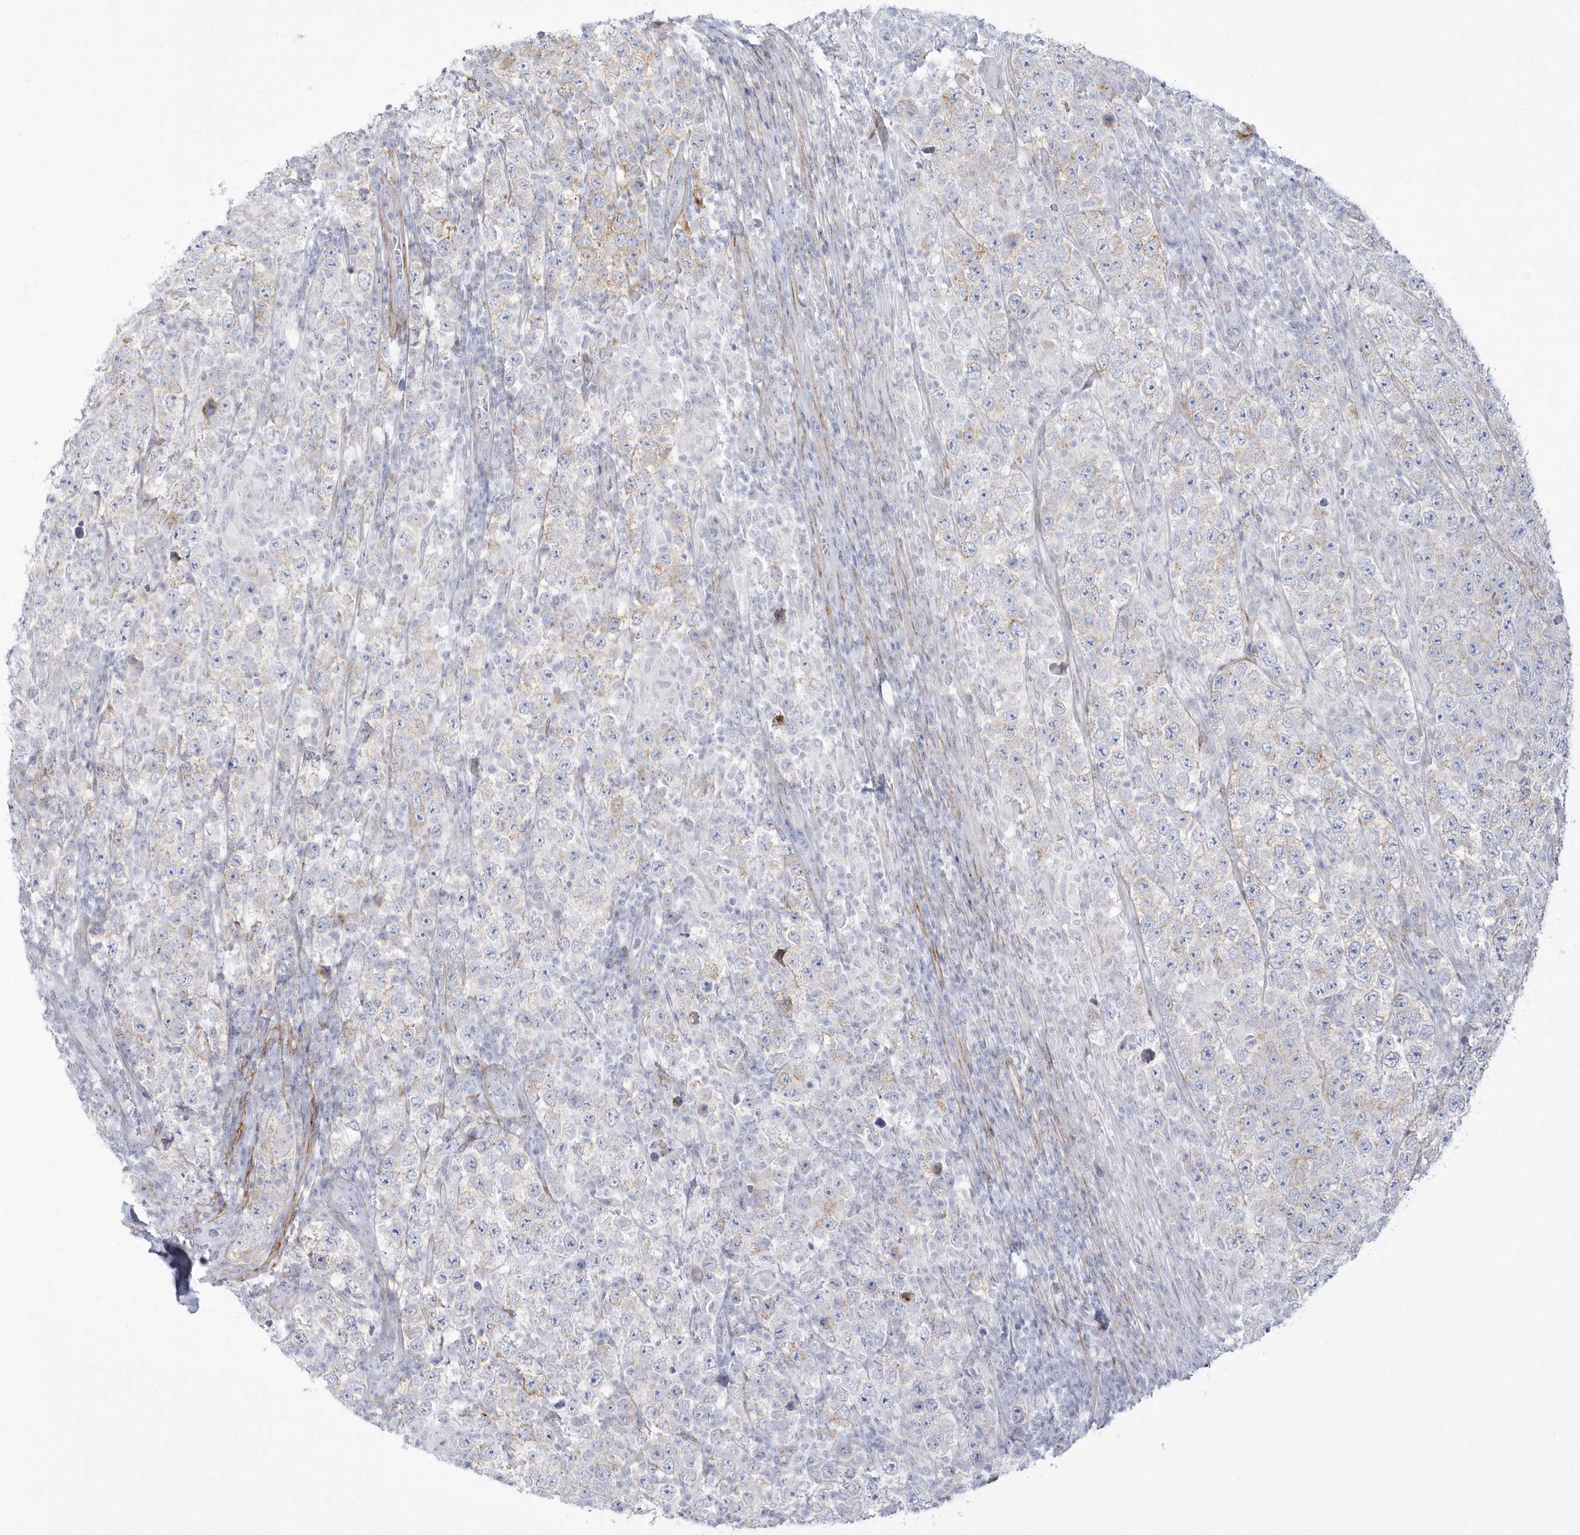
{"staining": {"intensity": "negative", "quantity": "none", "location": "none"}, "tissue": "testis cancer", "cell_type": "Tumor cells", "image_type": "cancer", "snomed": [{"axis": "morphology", "description": "Normal tissue, NOS"}, {"axis": "morphology", "description": "Urothelial carcinoma, High grade"}, {"axis": "morphology", "description": "Seminoma, NOS"}, {"axis": "morphology", "description": "Carcinoma, Embryonal, NOS"}, {"axis": "topography", "description": "Urinary bladder"}, {"axis": "topography", "description": "Testis"}], "caption": "This image is of testis seminoma stained with IHC to label a protein in brown with the nuclei are counter-stained blue. There is no staining in tumor cells.", "gene": "WDR27", "patient": {"sex": "male", "age": 41}}